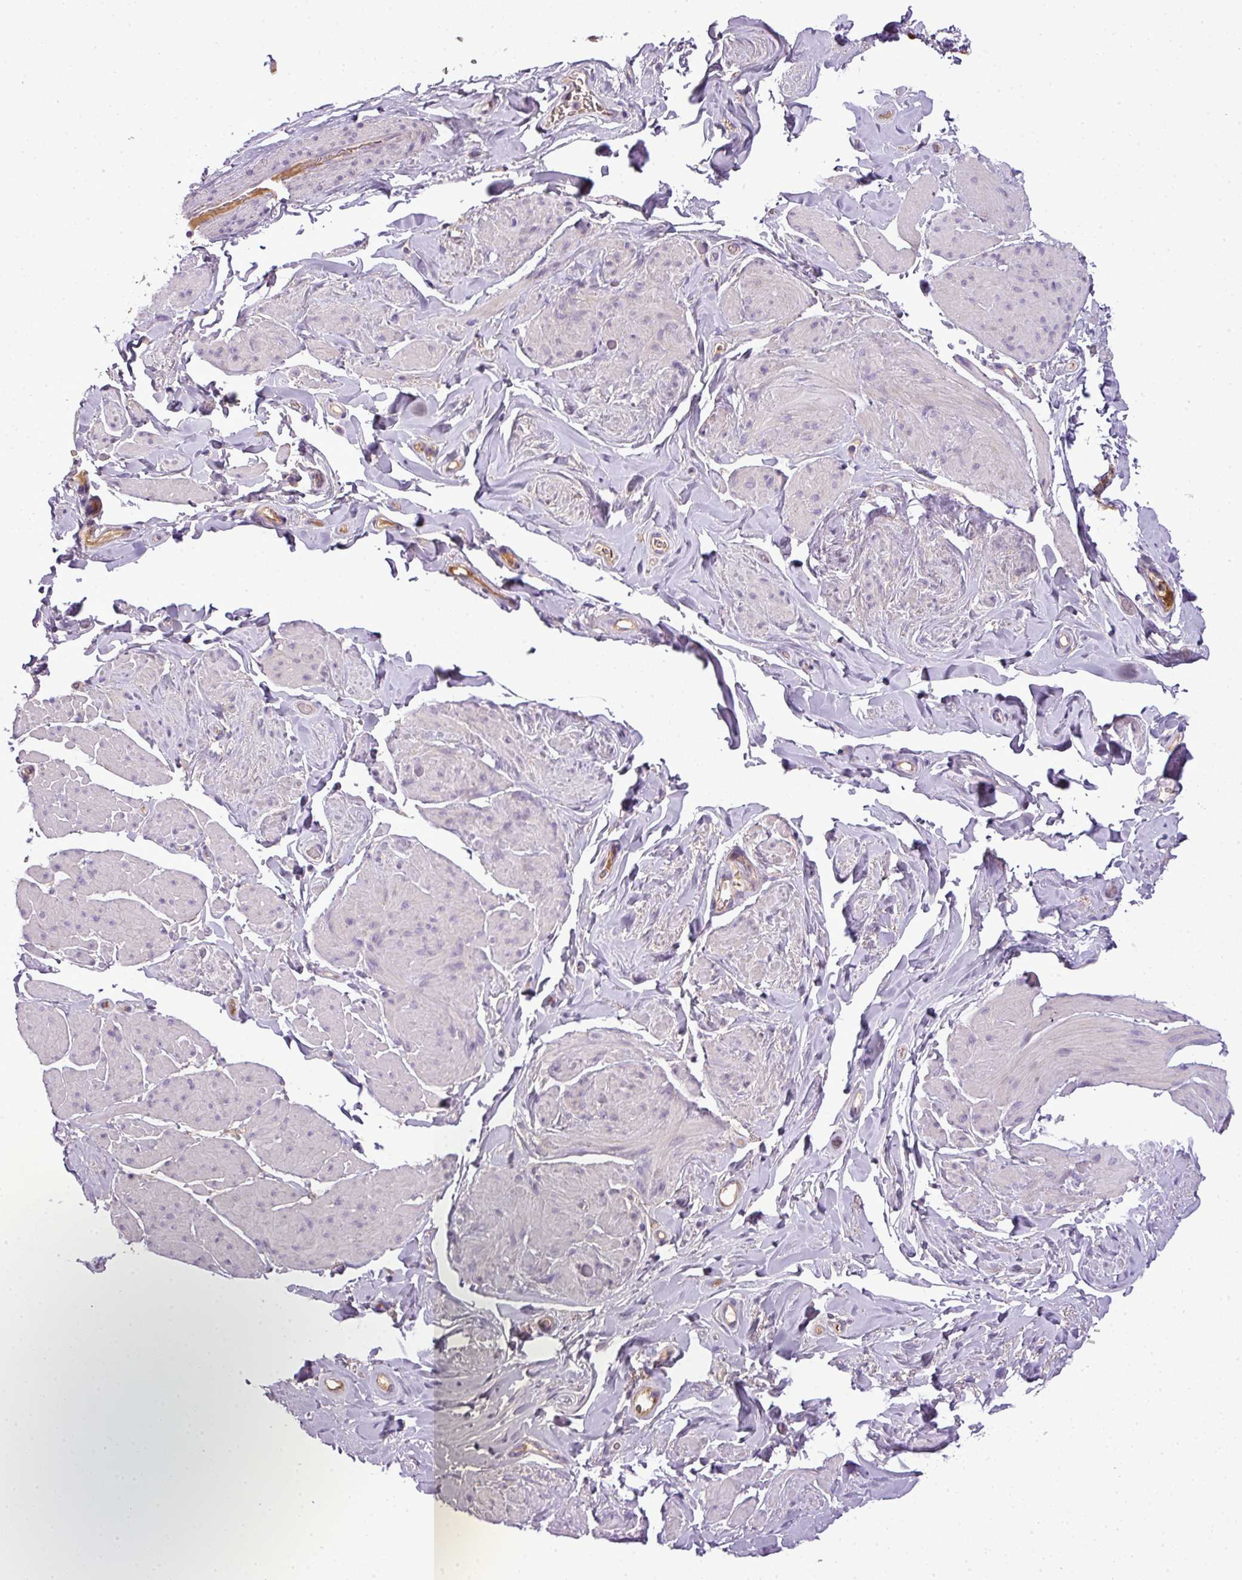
{"staining": {"intensity": "negative", "quantity": "none", "location": "none"}, "tissue": "smooth muscle", "cell_type": "Smooth muscle cells", "image_type": "normal", "snomed": [{"axis": "morphology", "description": "Normal tissue, NOS"}, {"axis": "topography", "description": "Smooth muscle"}, {"axis": "topography", "description": "Peripheral nerve tissue"}], "caption": "Human smooth muscle stained for a protein using immunohistochemistry displays no positivity in smooth muscle cells.", "gene": "C4A", "patient": {"sex": "male", "age": 69}}